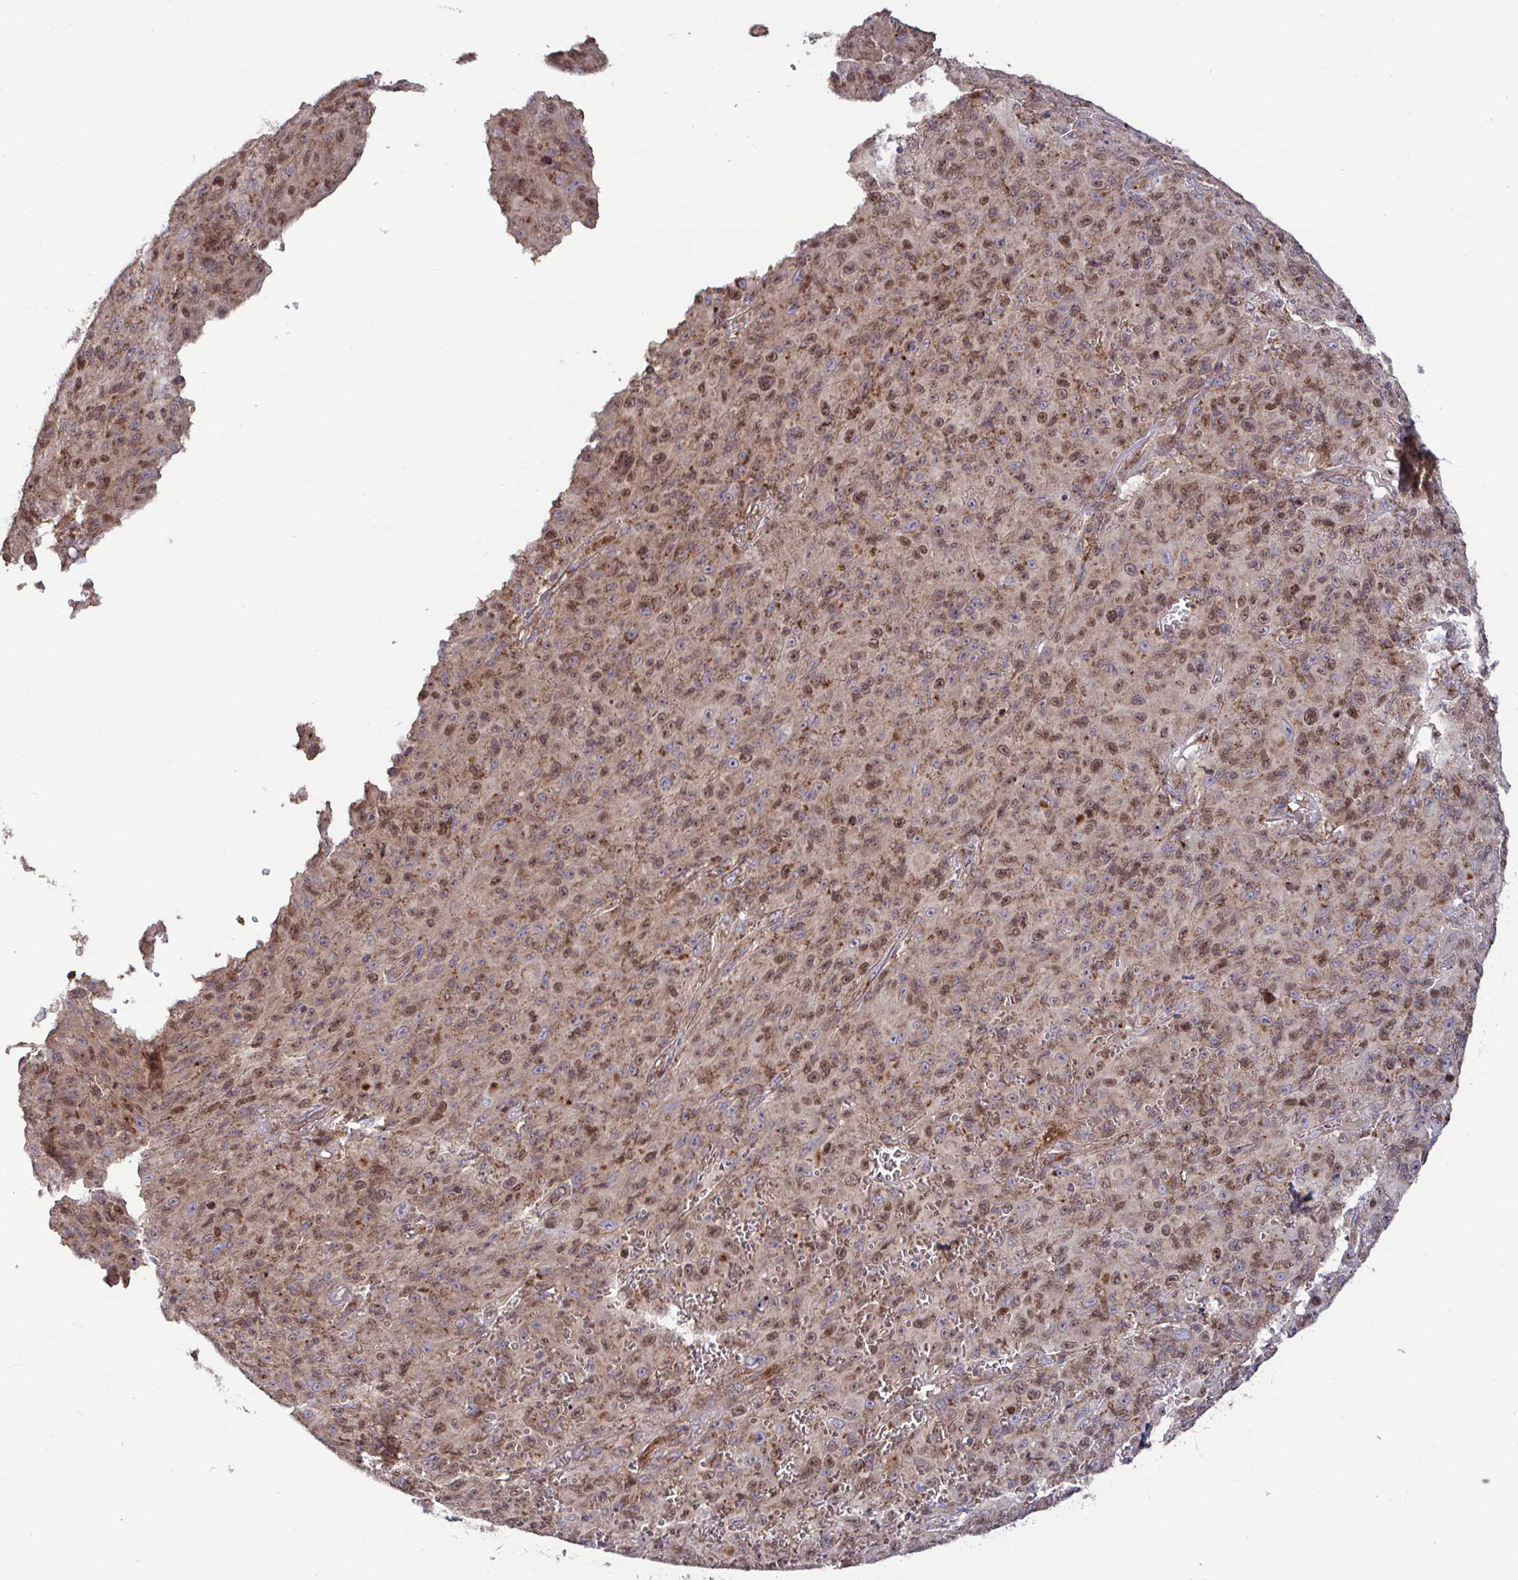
{"staining": {"intensity": "moderate", "quantity": ">75%", "location": "cytoplasmic/membranous,nuclear"}, "tissue": "melanoma", "cell_type": "Tumor cells", "image_type": "cancer", "snomed": [{"axis": "morphology", "description": "Malignant melanoma, NOS"}, {"axis": "topography", "description": "Skin"}], "caption": "Tumor cells reveal medium levels of moderate cytoplasmic/membranous and nuclear staining in about >75% of cells in melanoma.", "gene": "SPRY1", "patient": {"sex": "male", "age": 46}}